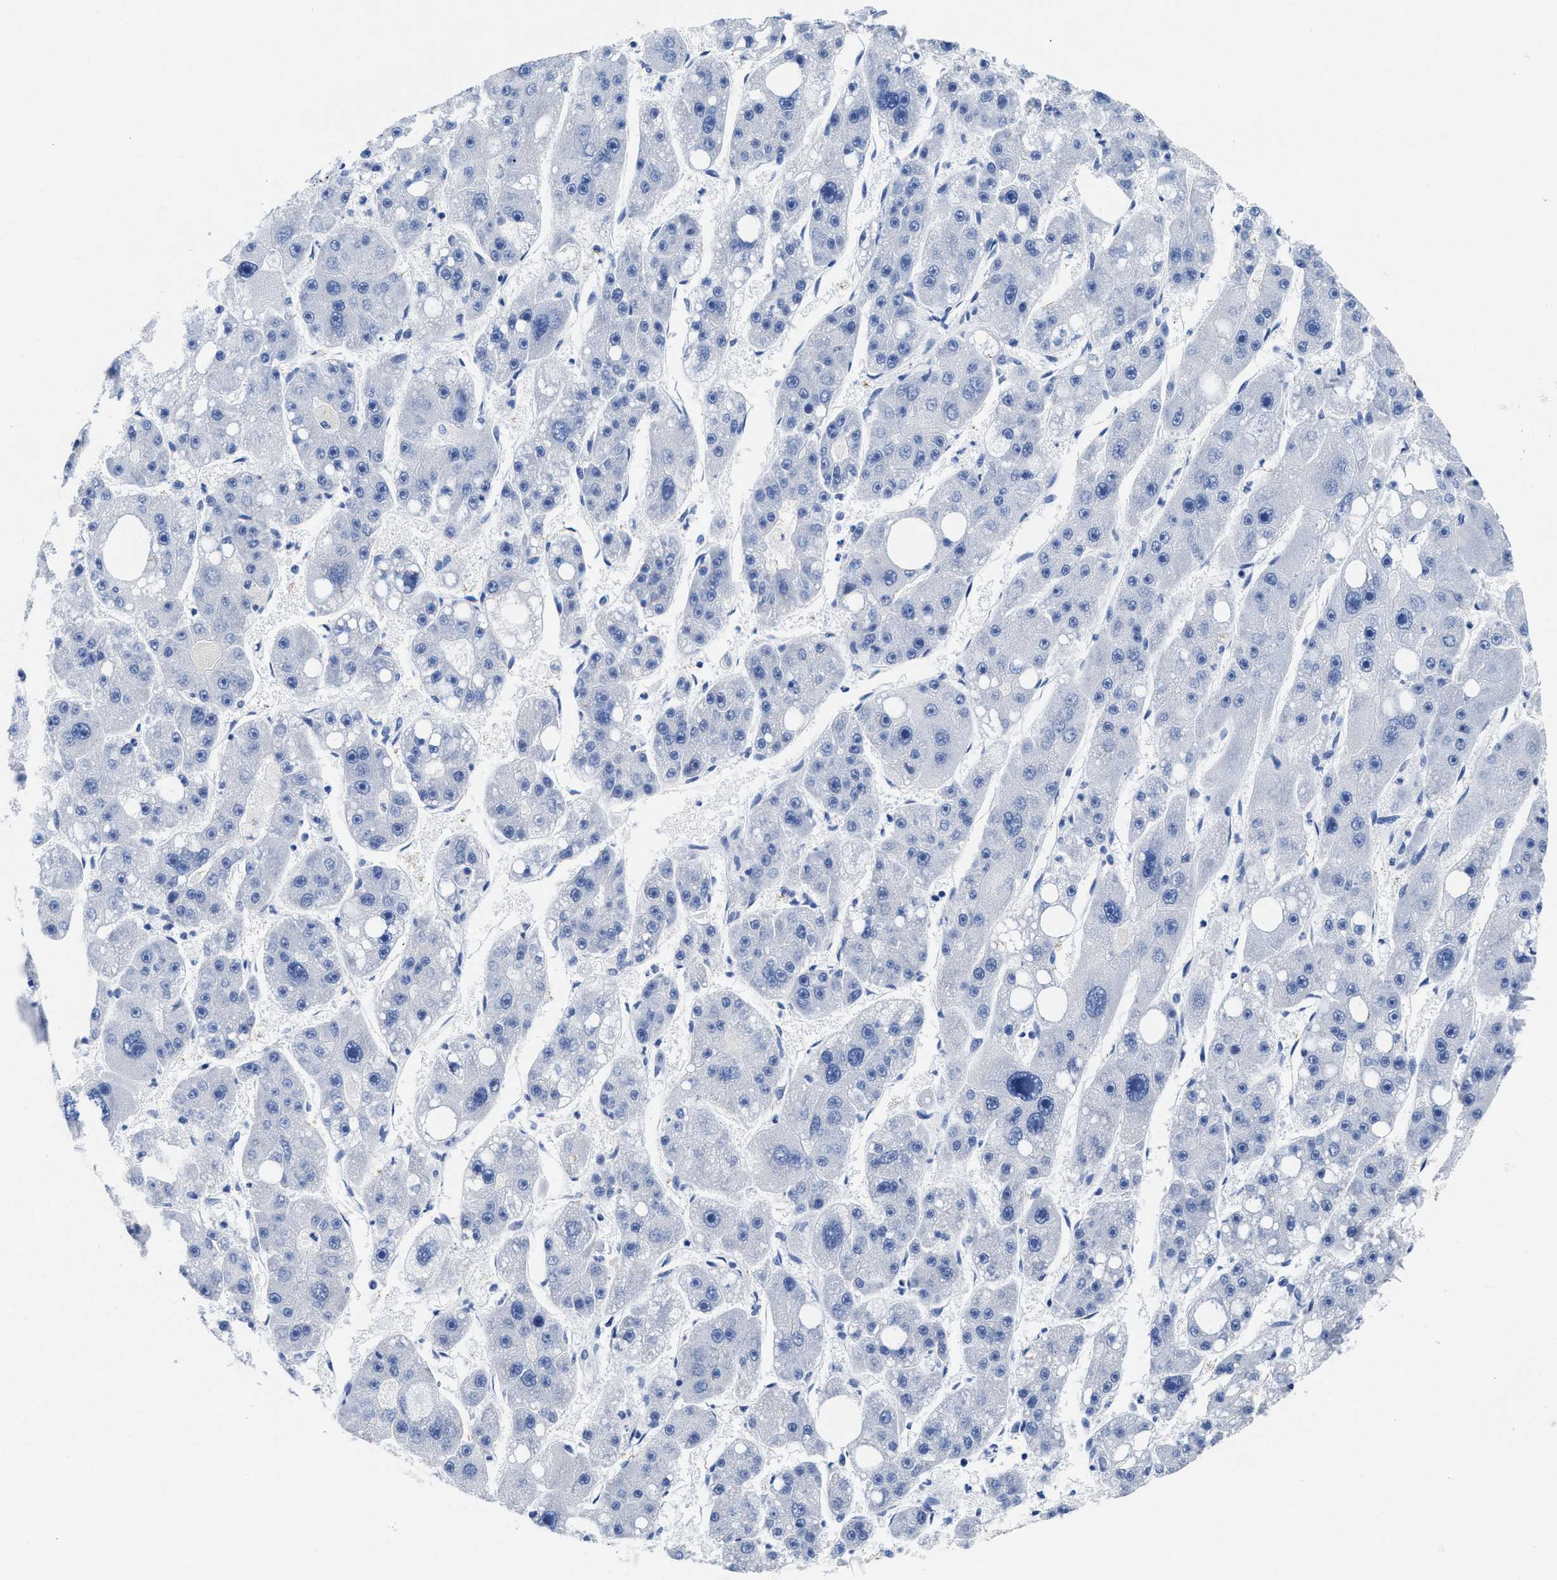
{"staining": {"intensity": "negative", "quantity": "none", "location": "none"}, "tissue": "liver cancer", "cell_type": "Tumor cells", "image_type": "cancer", "snomed": [{"axis": "morphology", "description": "Carcinoma, Hepatocellular, NOS"}, {"axis": "topography", "description": "Liver"}], "caption": "High power microscopy image of an immunohistochemistry (IHC) histopathology image of hepatocellular carcinoma (liver), revealing no significant expression in tumor cells.", "gene": "HOOK1", "patient": {"sex": "female", "age": 61}}